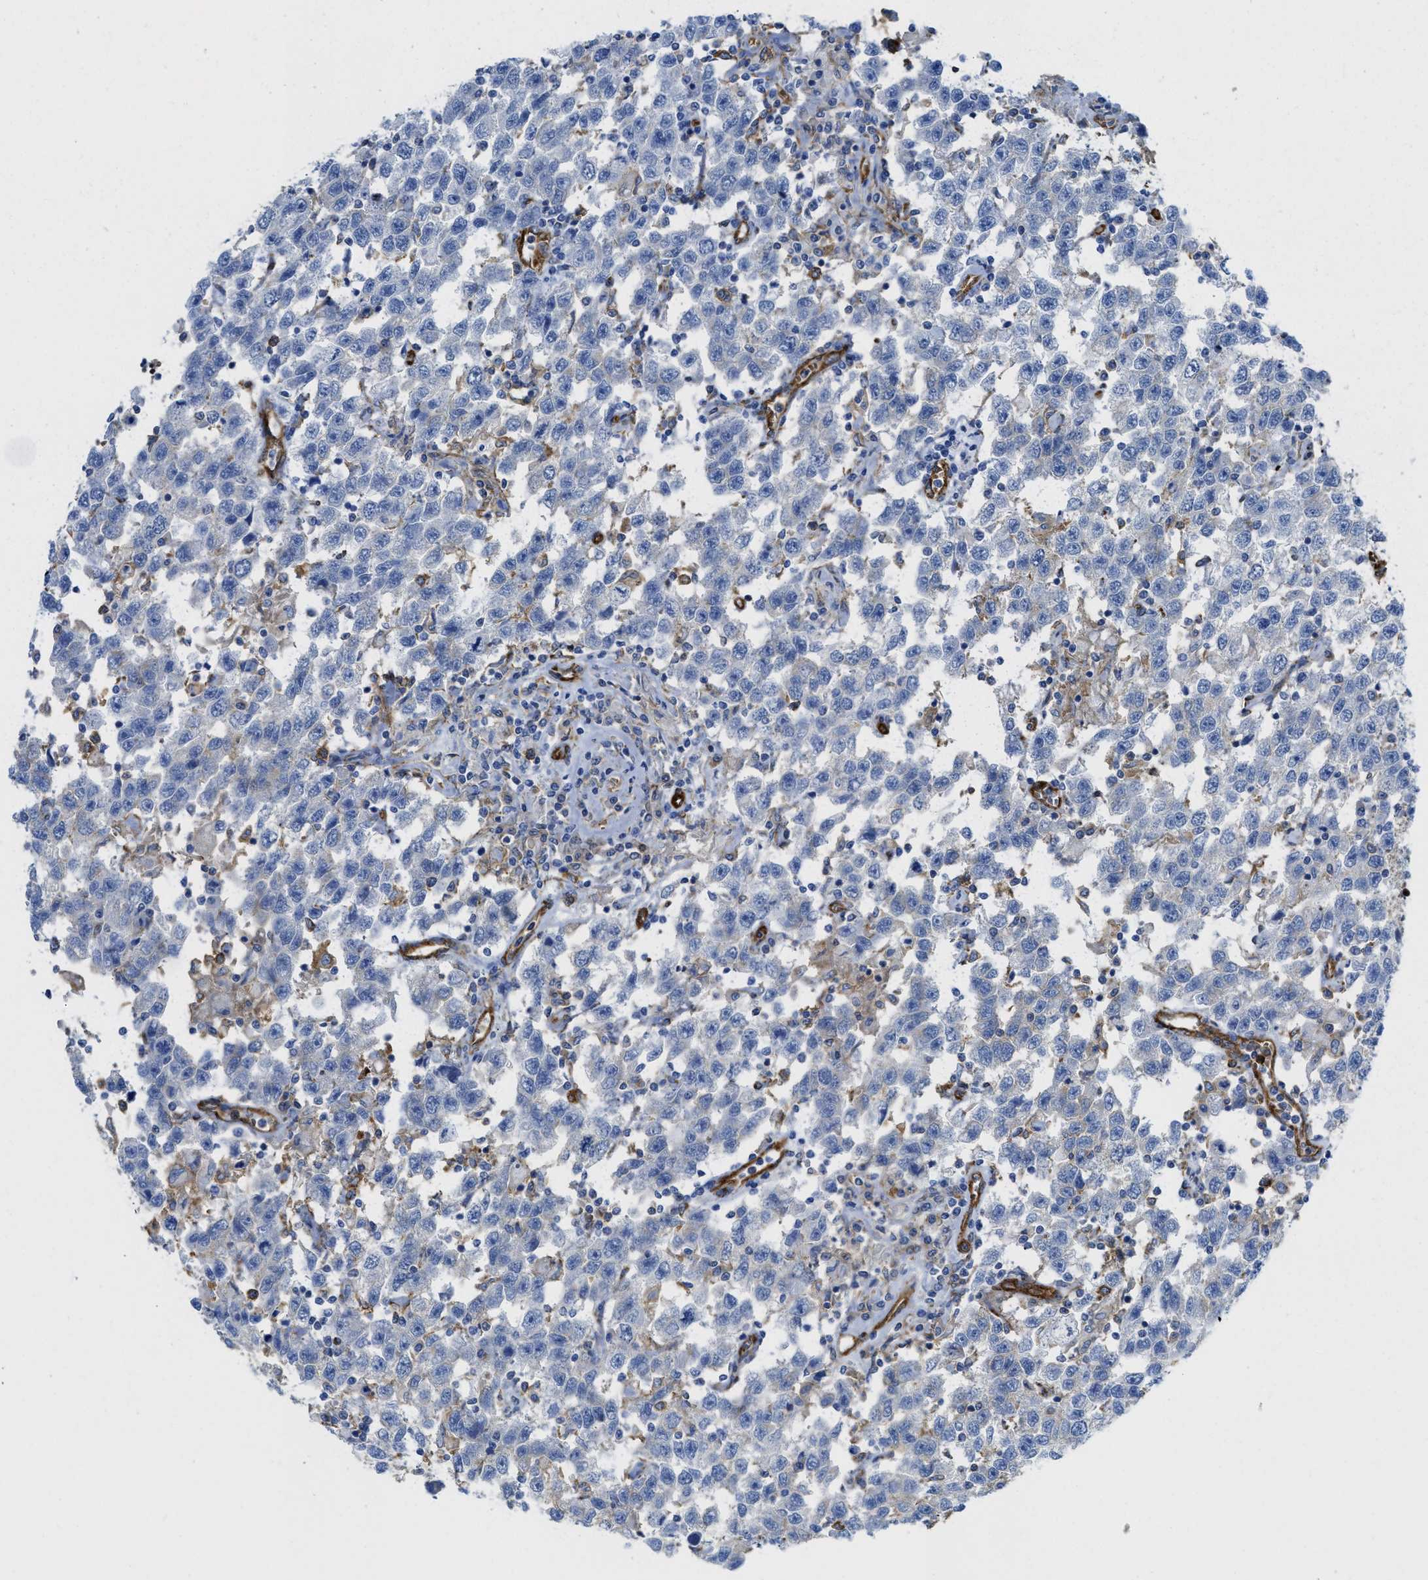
{"staining": {"intensity": "negative", "quantity": "none", "location": "none"}, "tissue": "testis cancer", "cell_type": "Tumor cells", "image_type": "cancer", "snomed": [{"axis": "morphology", "description": "Seminoma, NOS"}, {"axis": "topography", "description": "Testis"}], "caption": "This is a photomicrograph of IHC staining of testis cancer, which shows no staining in tumor cells.", "gene": "HIP1", "patient": {"sex": "male", "age": 41}}